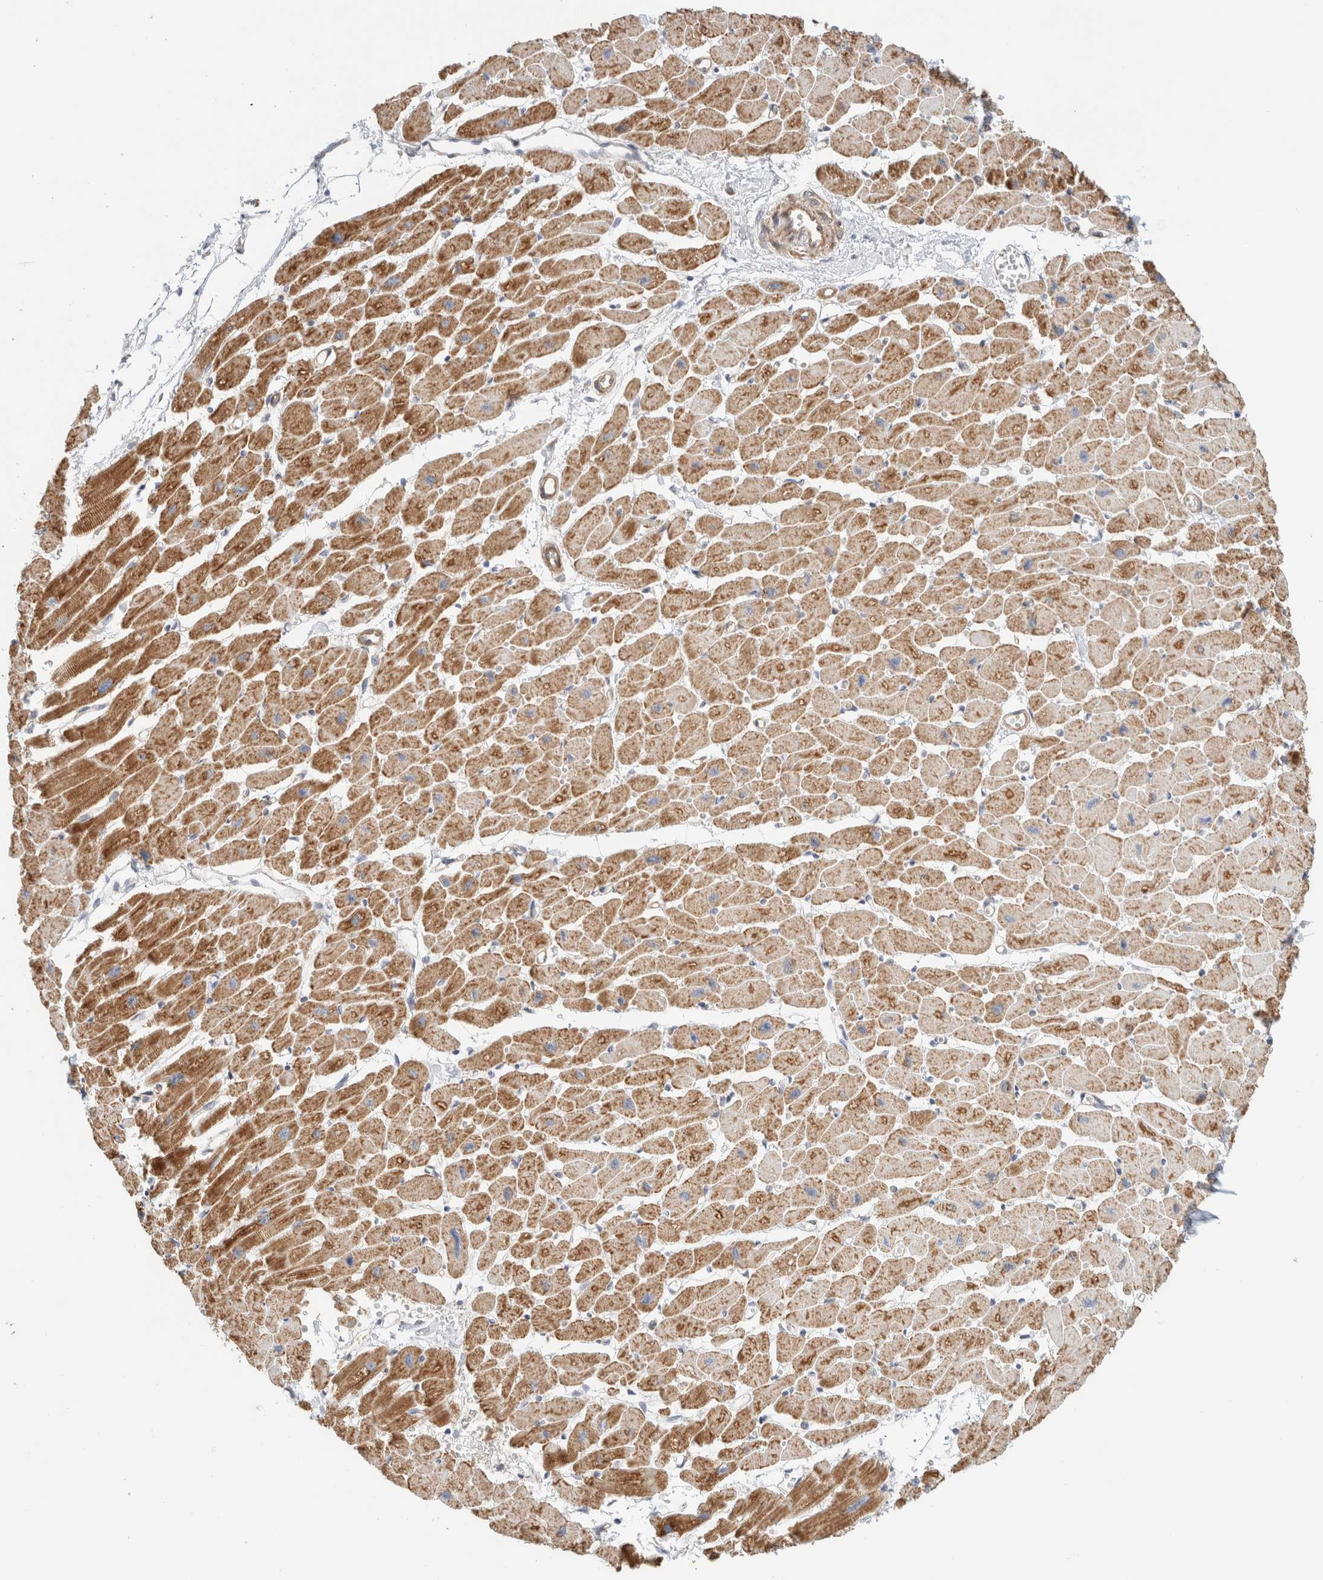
{"staining": {"intensity": "moderate", "quantity": ">75%", "location": "cytoplasmic/membranous"}, "tissue": "heart muscle", "cell_type": "Cardiomyocytes", "image_type": "normal", "snomed": [{"axis": "morphology", "description": "Normal tissue, NOS"}, {"axis": "topography", "description": "Heart"}], "caption": "A histopathology image of heart muscle stained for a protein reveals moderate cytoplasmic/membranous brown staining in cardiomyocytes. (brown staining indicates protein expression, while blue staining denotes nuclei).", "gene": "MRM3", "patient": {"sex": "female", "age": 54}}